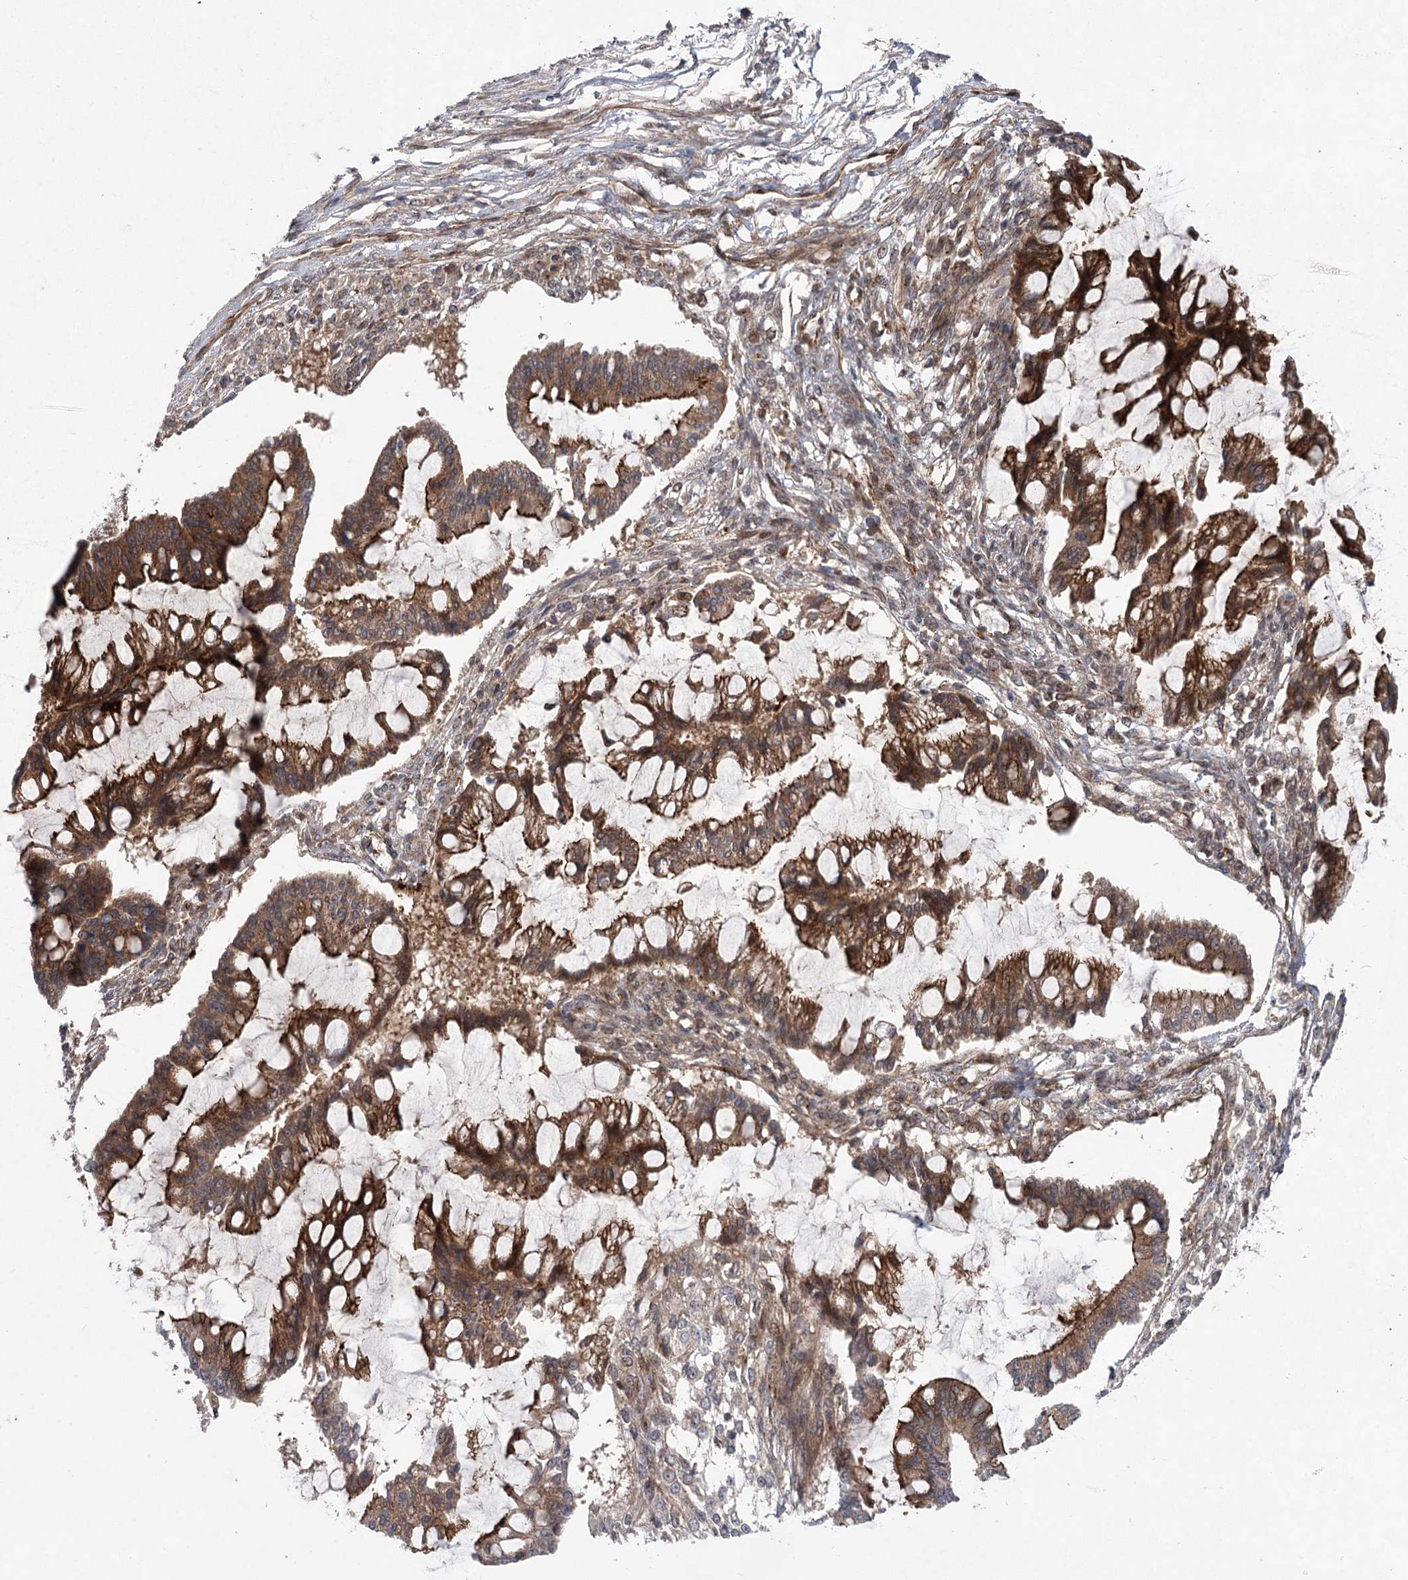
{"staining": {"intensity": "strong", "quantity": ">75%", "location": "cytoplasmic/membranous"}, "tissue": "ovarian cancer", "cell_type": "Tumor cells", "image_type": "cancer", "snomed": [{"axis": "morphology", "description": "Cystadenocarcinoma, mucinous, NOS"}, {"axis": "topography", "description": "Ovary"}], "caption": "Immunohistochemistry (IHC) staining of ovarian cancer, which shows high levels of strong cytoplasmic/membranous staining in about >75% of tumor cells indicating strong cytoplasmic/membranous protein positivity. The staining was performed using DAB (brown) for protein detection and nuclei were counterstained in hematoxylin (blue).", "gene": "METTL24", "patient": {"sex": "female", "age": 73}}